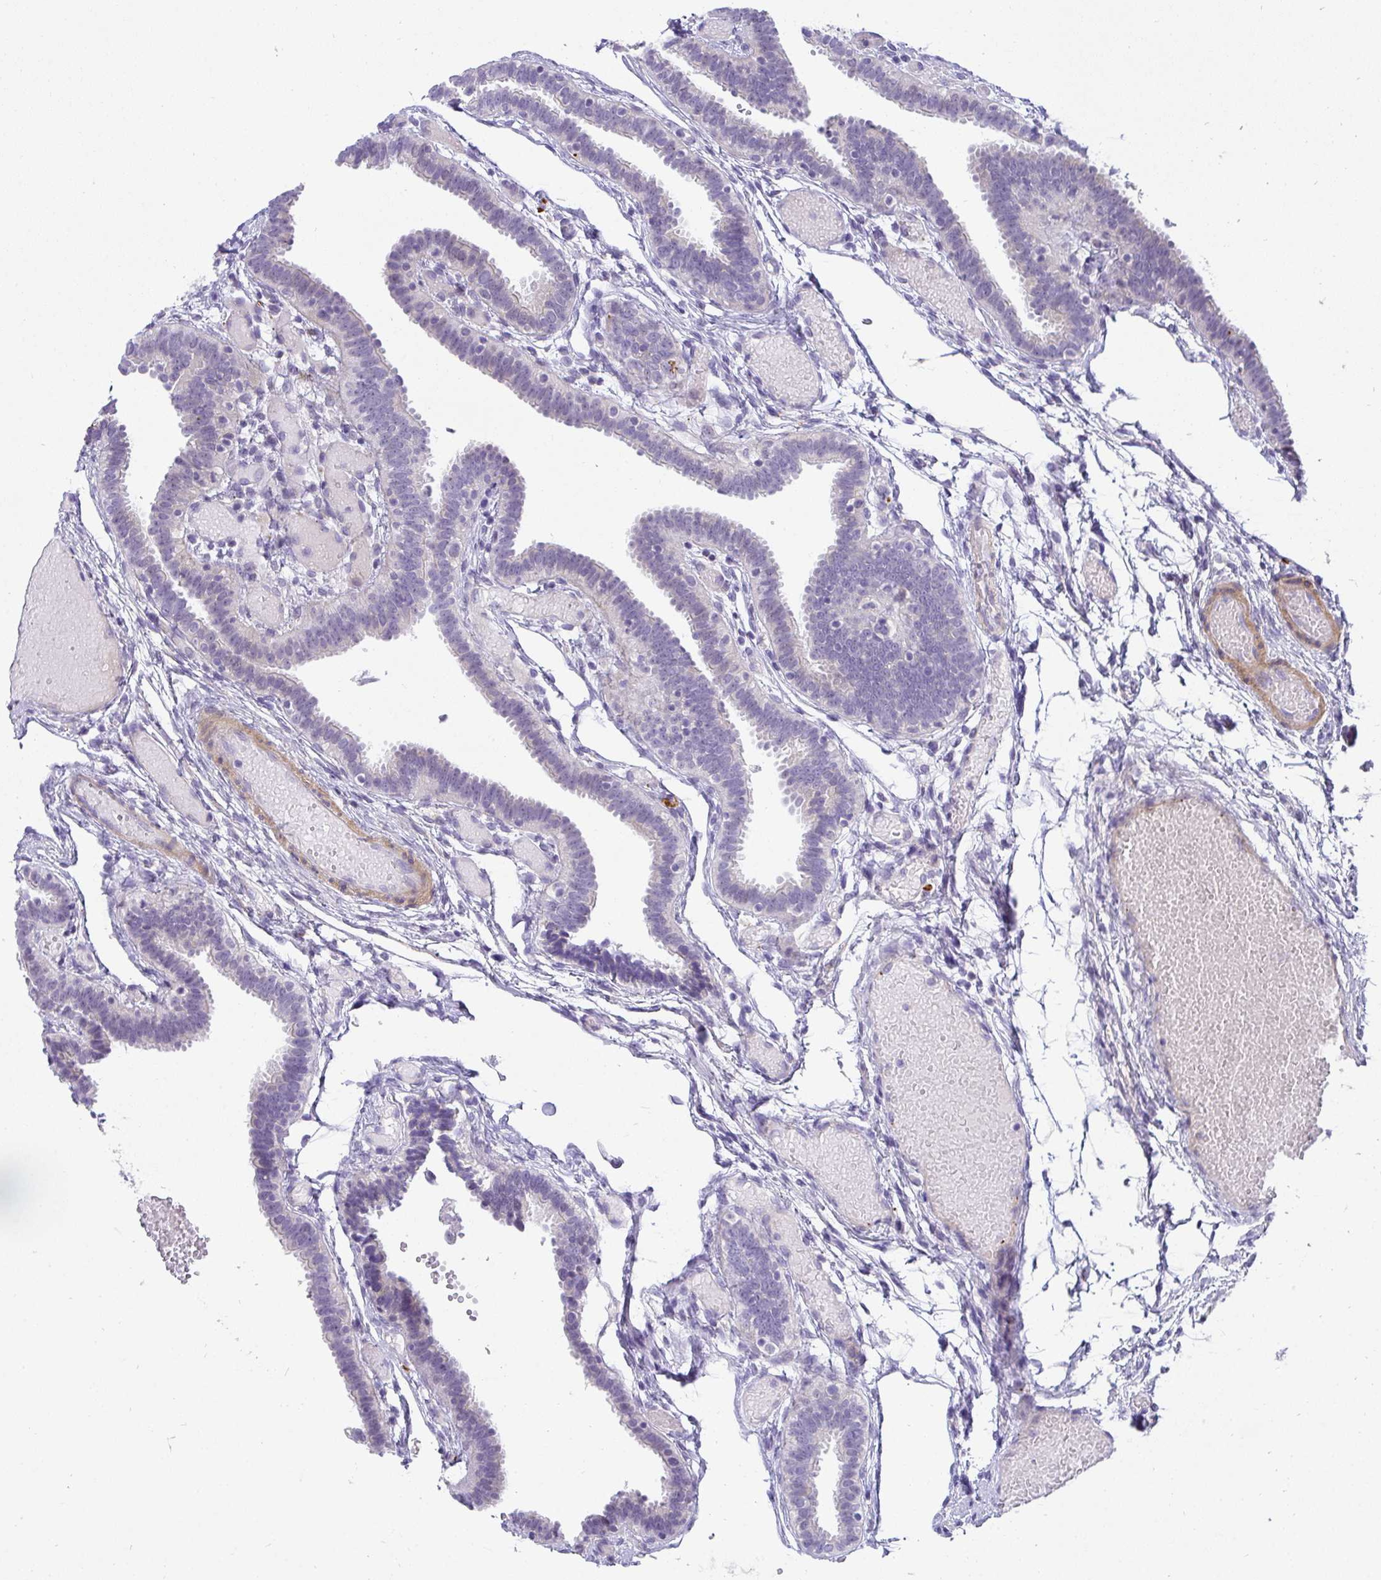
{"staining": {"intensity": "negative", "quantity": "none", "location": "none"}, "tissue": "fallopian tube", "cell_type": "Glandular cells", "image_type": "normal", "snomed": [{"axis": "morphology", "description": "Normal tissue, NOS"}, {"axis": "topography", "description": "Fallopian tube"}], "caption": "Immunohistochemistry histopathology image of benign fallopian tube: fallopian tube stained with DAB (3,3'-diaminobenzidine) exhibits no significant protein staining in glandular cells.", "gene": "AK5", "patient": {"sex": "female", "age": 37}}